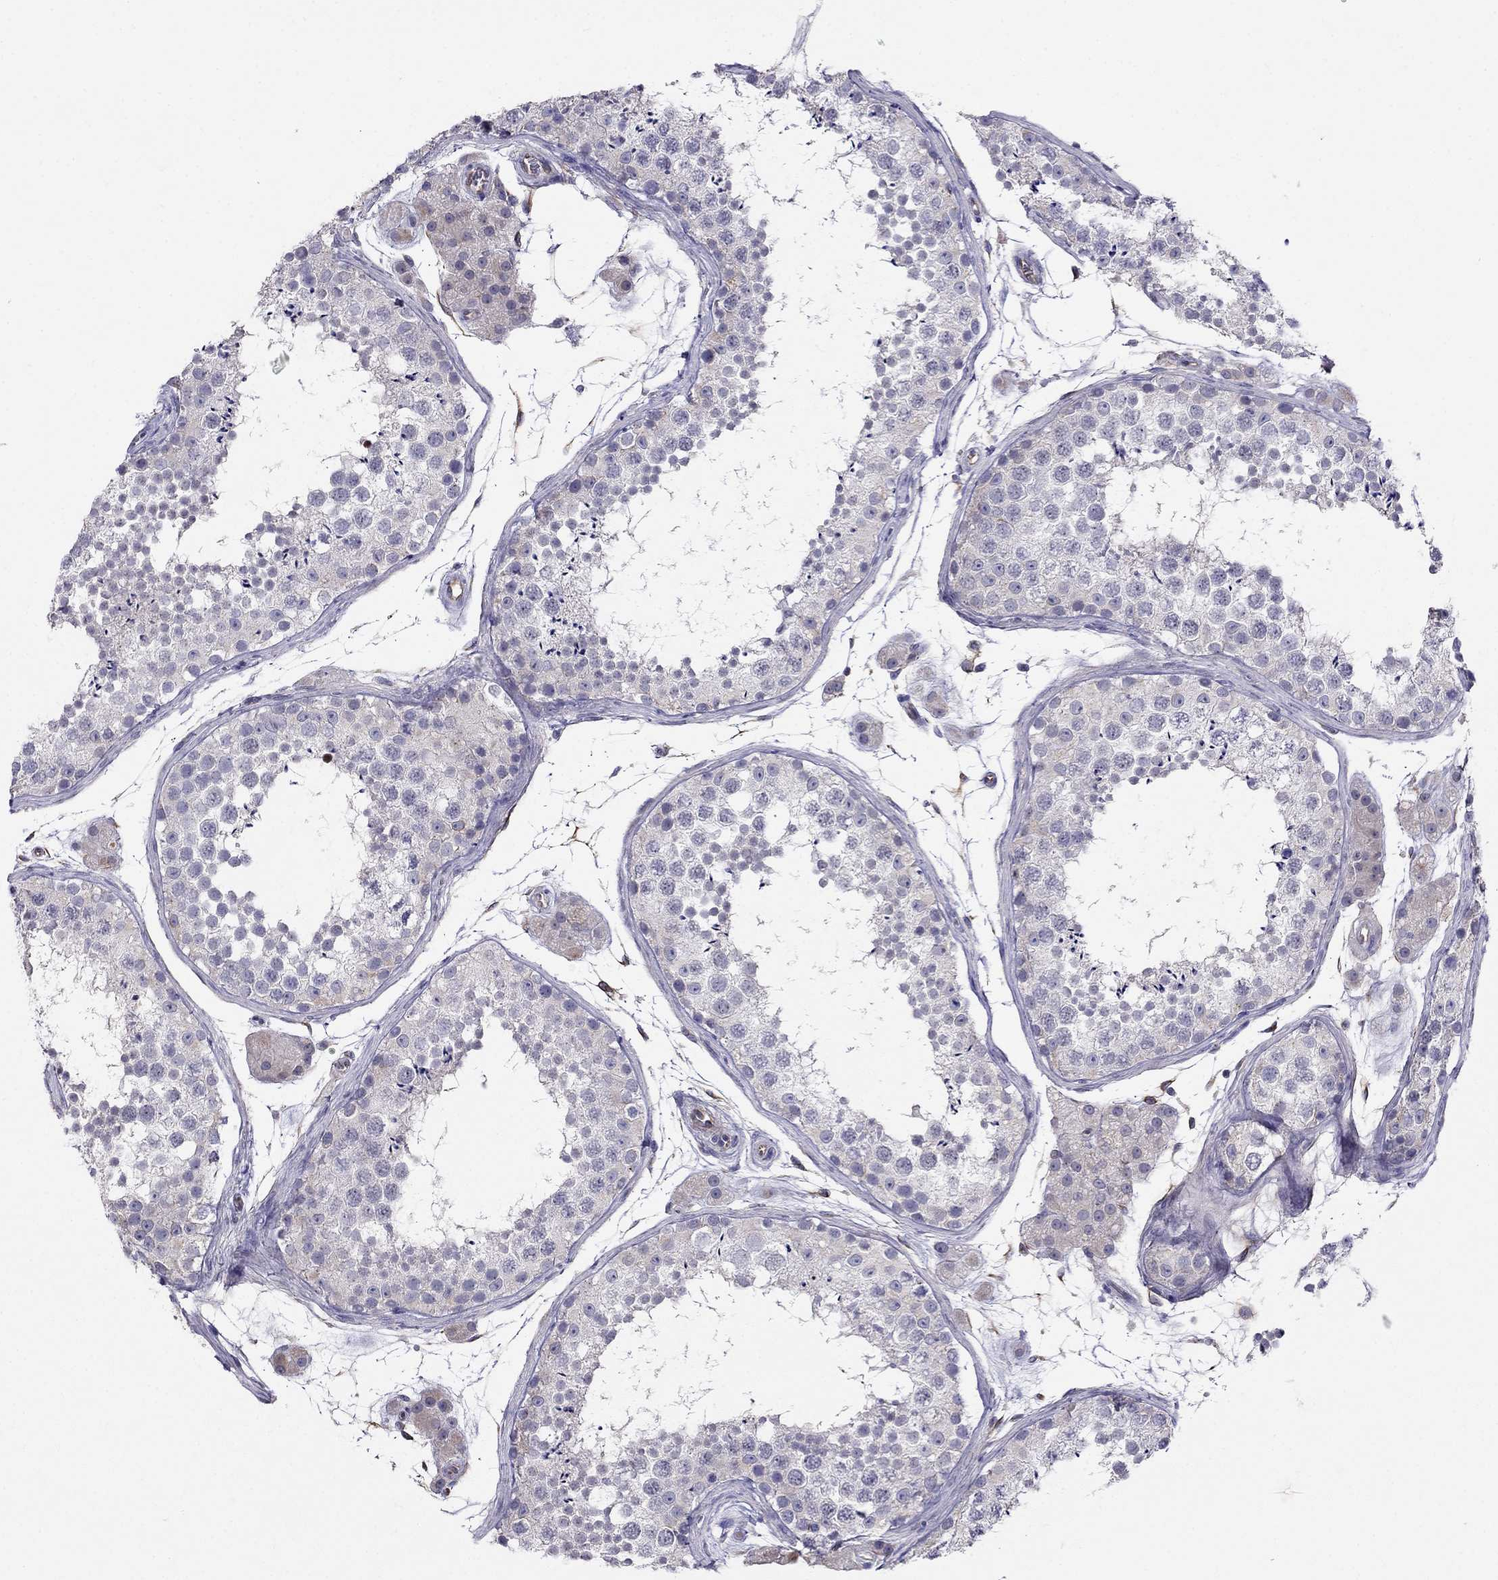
{"staining": {"intensity": "negative", "quantity": "none", "location": "none"}, "tissue": "testis", "cell_type": "Cells in seminiferous ducts", "image_type": "normal", "snomed": [{"axis": "morphology", "description": "Normal tissue, NOS"}, {"axis": "topography", "description": "Testis"}], "caption": "The immunohistochemistry (IHC) image has no significant staining in cells in seminiferous ducts of testis.", "gene": "SPINT4", "patient": {"sex": "male", "age": 41}}